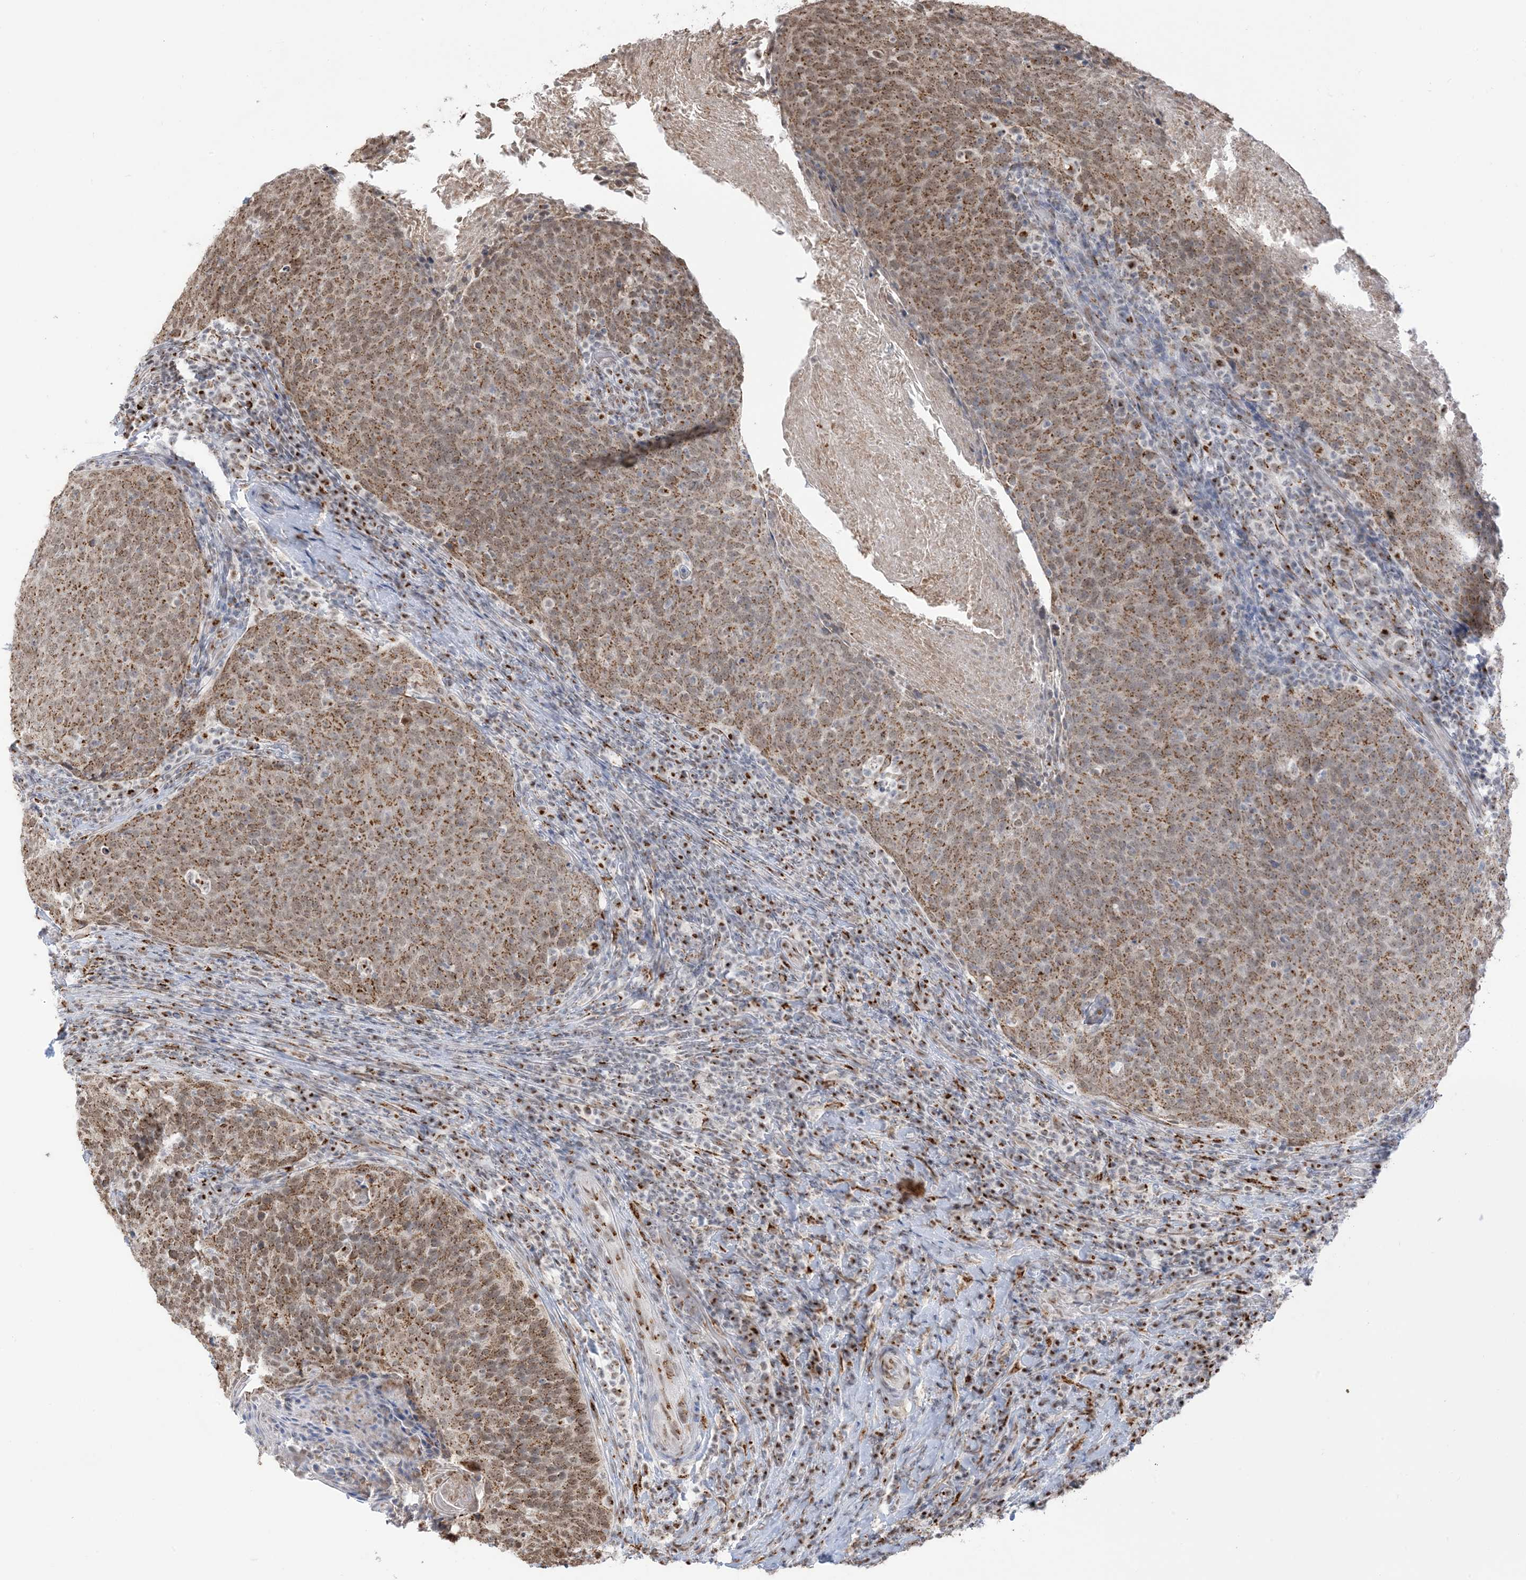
{"staining": {"intensity": "moderate", "quantity": ">75%", "location": "cytoplasmic/membranous,nuclear"}, "tissue": "head and neck cancer", "cell_type": "Tumor cells", "image_type": "cancer", "snomed": [{"axis": "morphology", "description": "Squamous cell carcinoma, NOS"}, {"axis": "morphology", "description": "Squamous cell carcinoma, metastatic, NOS"}, {"axis": "topography", "description": "Lymph node"}, {"axis": "topography", "description": "Head-Neck"}], "caption": "Metastatic squamous cell carcinoma (head and neck) stained for a protein exhibits moderate cytoplasmic/membranous and nuclear positivity in tumor cells.", "gene": "GPR107", "patient": {"sex": "male", "age": 62}}